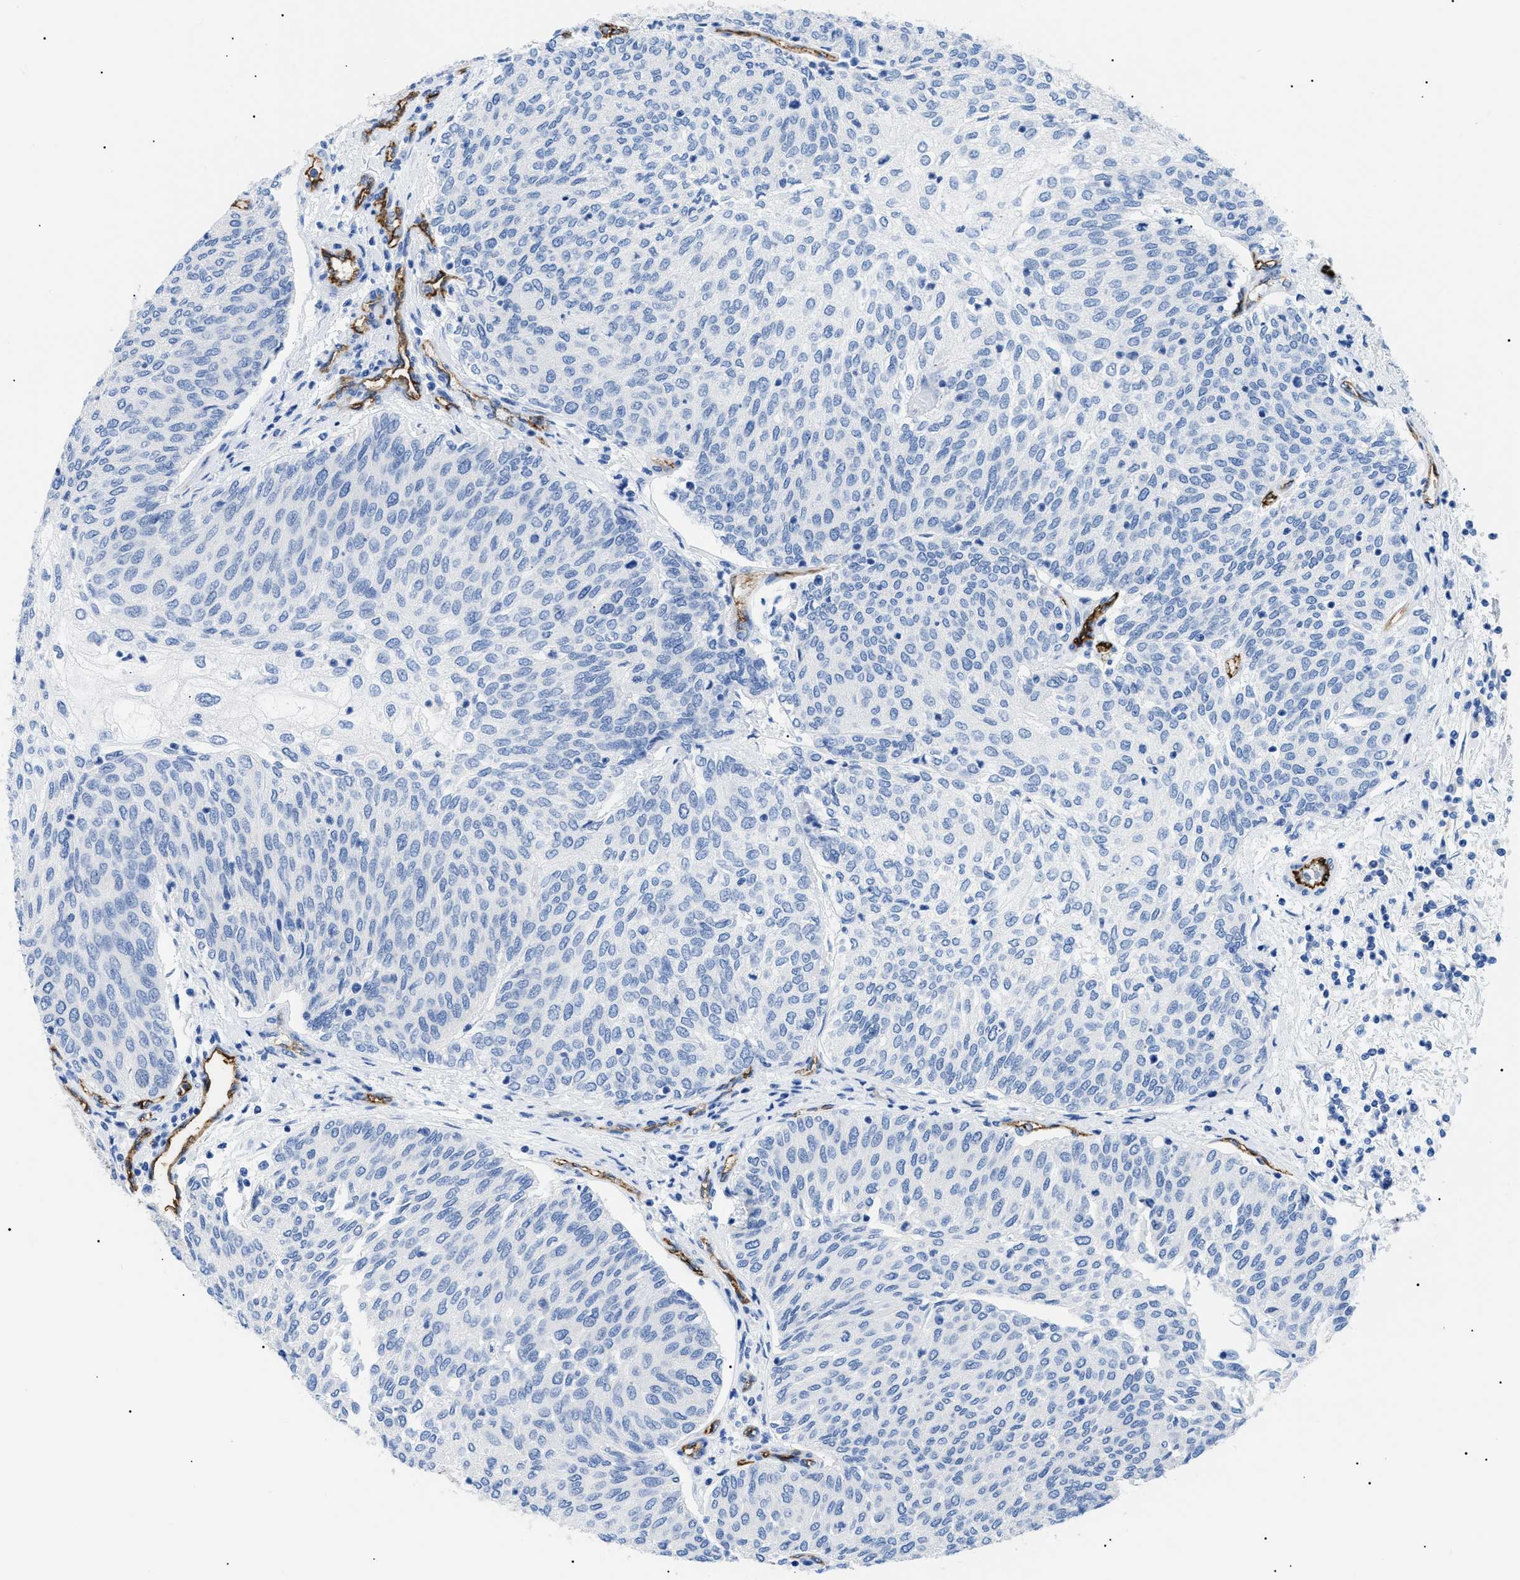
{"staining": {"intensity": "negative", "quantity": "none", "location": "none"}, "tissue": "urothelial cancer", "cell_type": "Tumor cells", "image_type": "cancer", "snomed": [{"axis": "morphology", "description": "Urothelial carcinoma, Low grade"}, {"axis": "topography", "description": "Urinary bladder"}], "caption": "This is a image of immunohistochemistry staining of urothelial carcinoma (low-grade), which shows no expression in tumor cells.", "gene": "PODXL", "patient": {"sex": "female", "age": 79}}